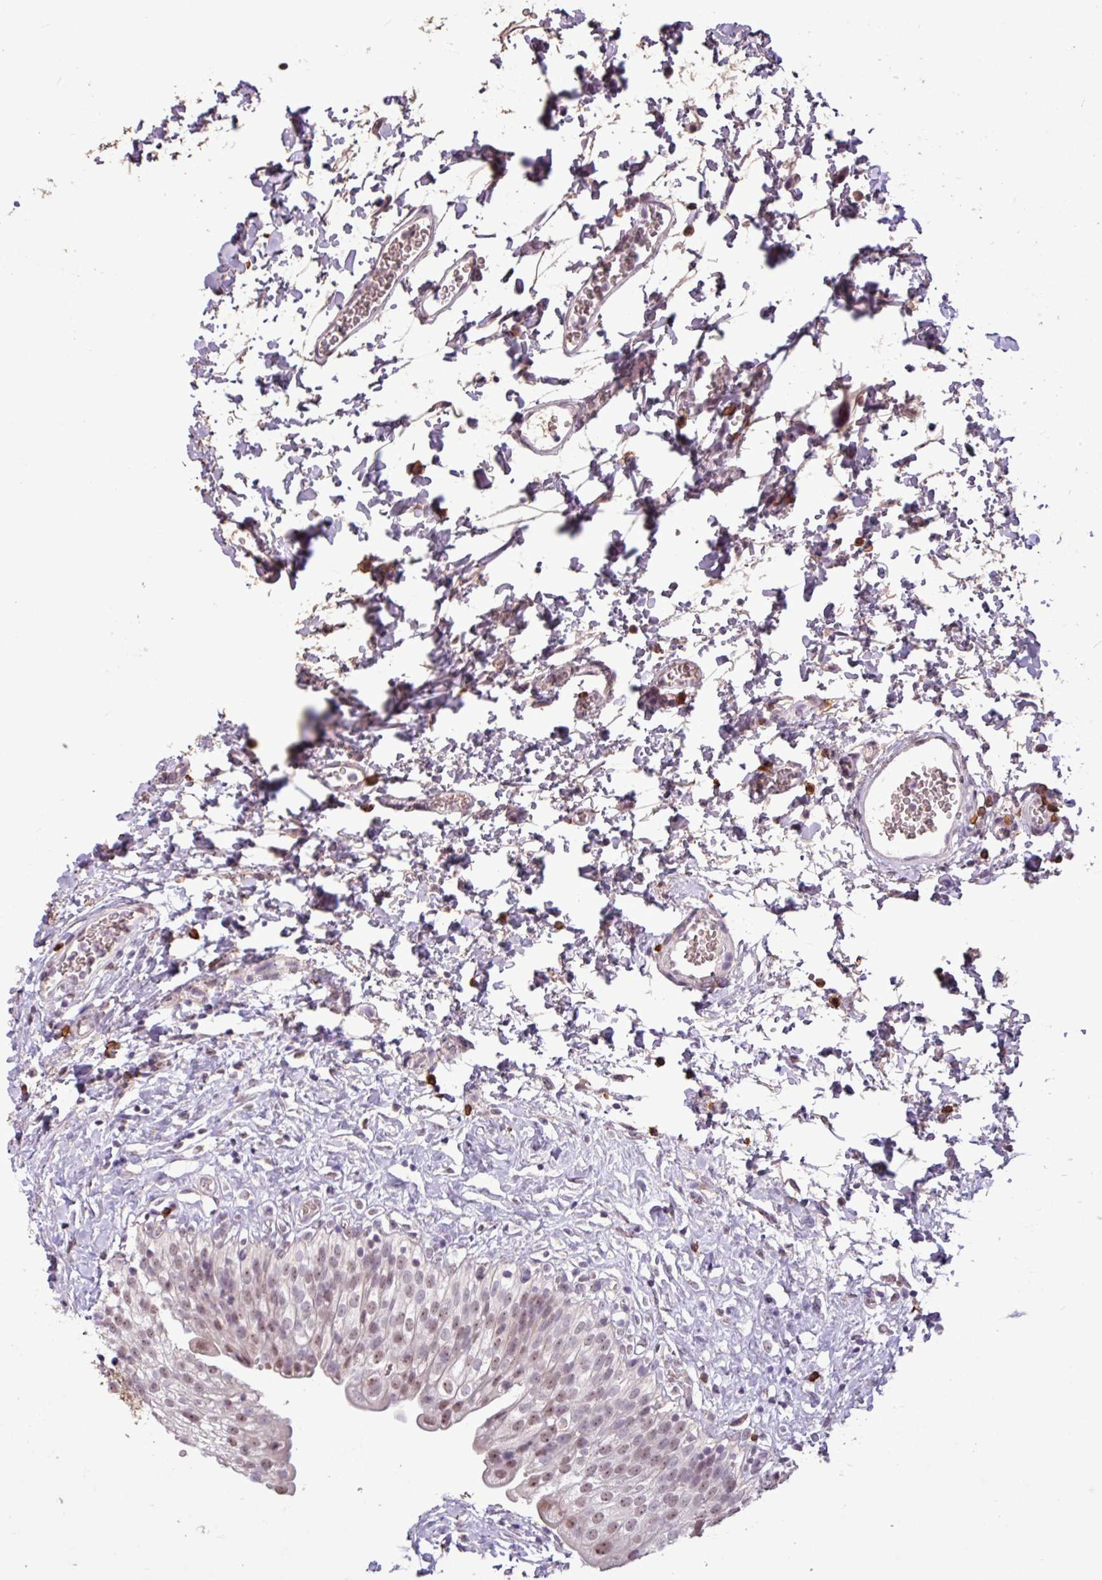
{"staining": {"intensity": "moderate", "quantity": ">75%", "location": "nuclear"}, "tissue": "urinary bladder", "cell_type": "Urothelial cells", "image_type": "normal", "snomed": [{"axis": "morphology", "description": "Normal tissue, NOS"}, {"axis": "topography", "description": "Urinary bladder"}], "caption": "Protein expression analysis of unremarkable human urinary bladder reveals moderate nuclear positivity in about >75% of urothelial cells. (DAB IHC with brightfield microscopy, high magnification).", "gene": "L3MBTL3", "patient": {"sex": "male", "age": 51}}